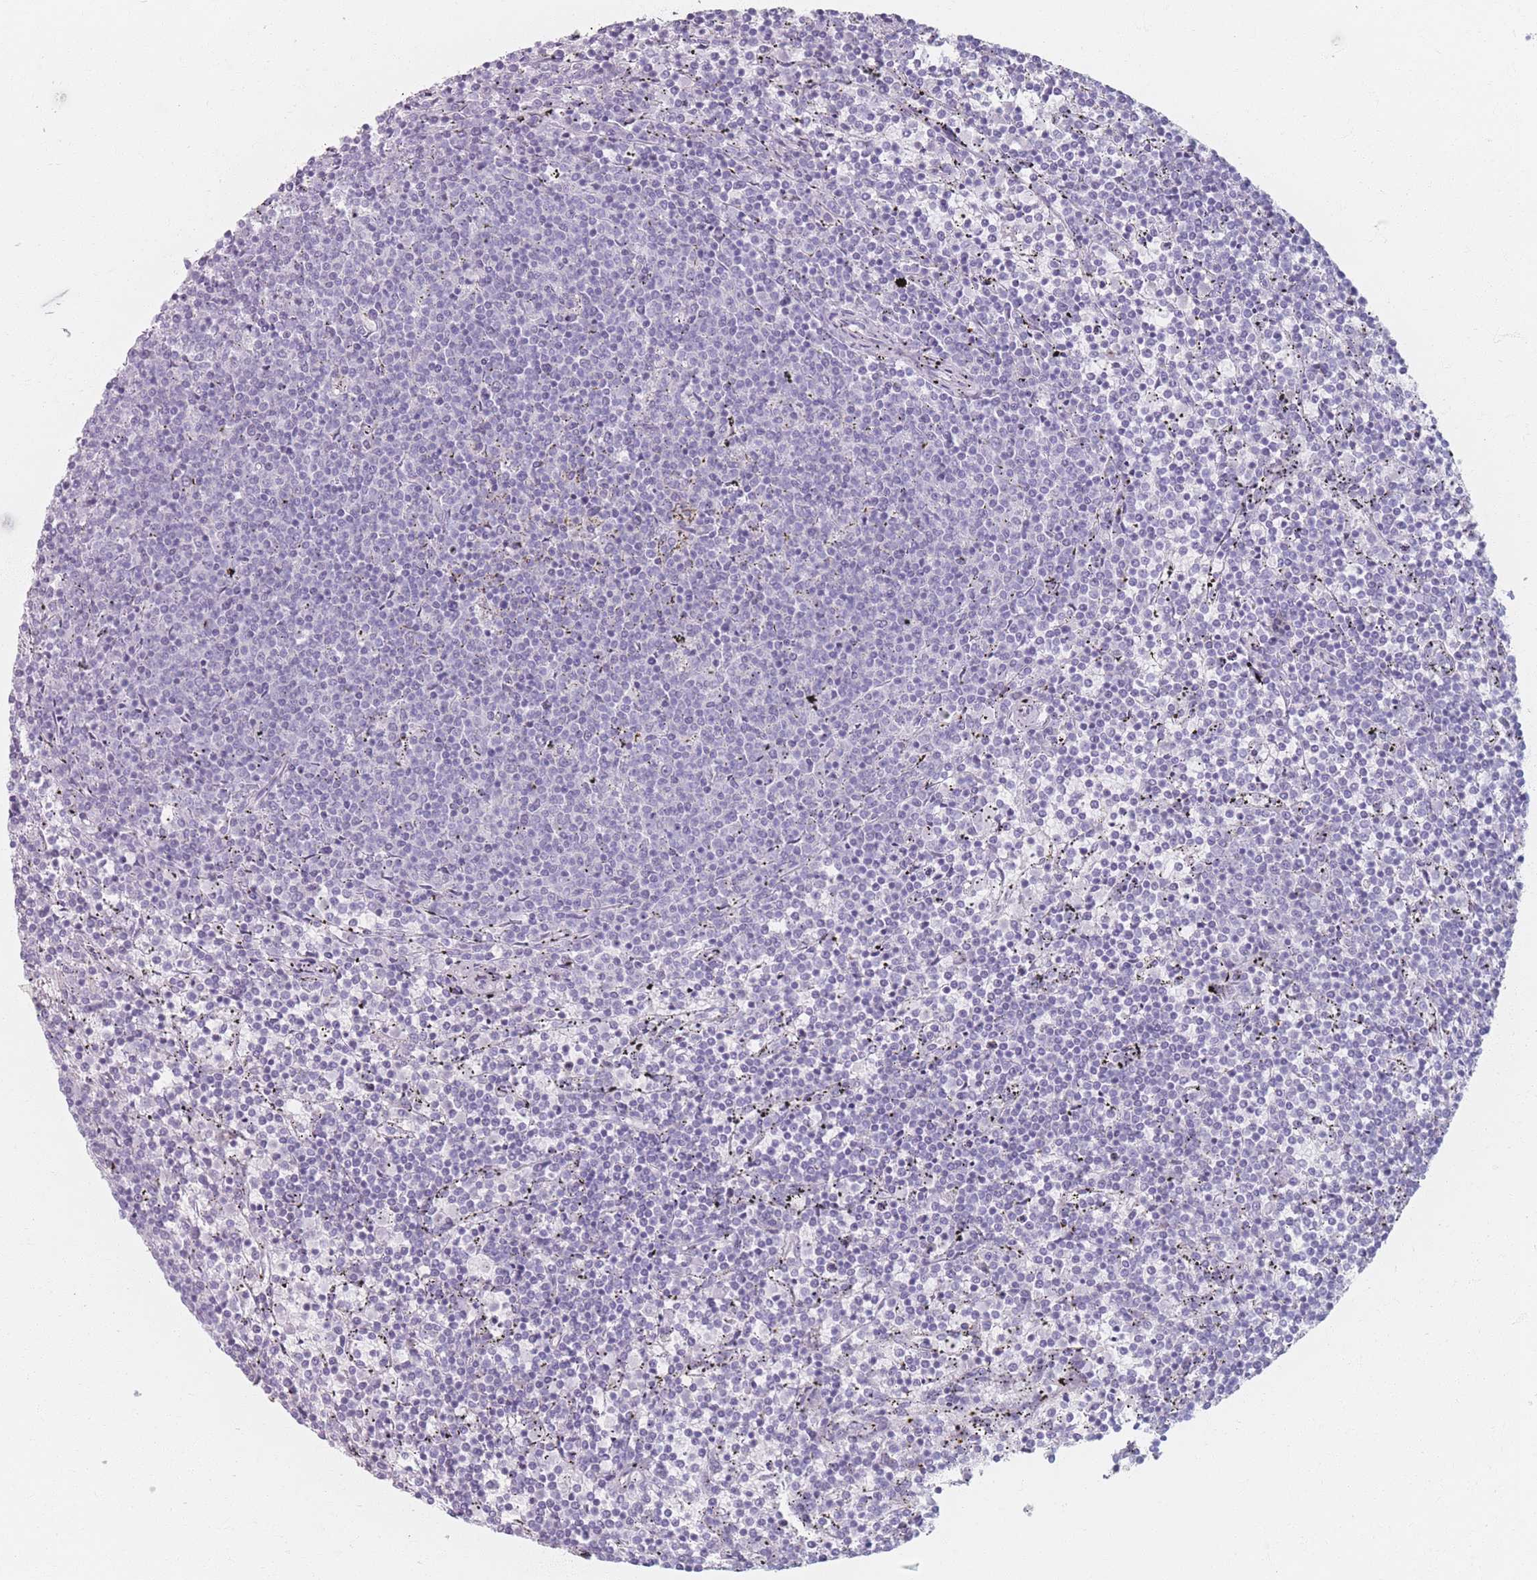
{"staining": {"intensity": "negative", "quantity": "none", "location": "none"}, "tissue": "lymphoma", "cell_type": "Tumor cells", "image_type": "cancer", "snomed": [{"axis": "morphology", "description": "Malignant lymphoma, non-Hodgkin's type, Low grade"}, {"axis": "topography", "description": "Spleen"}], "caption": "IHC histopathology image of malignant lymphoma, non-Hodgkin's type (low-grade) stained for a protein (brown), which shows no staining in tumor cells.", "gene": "PIGM", "patient": {"sex": "female", "age": 50}}